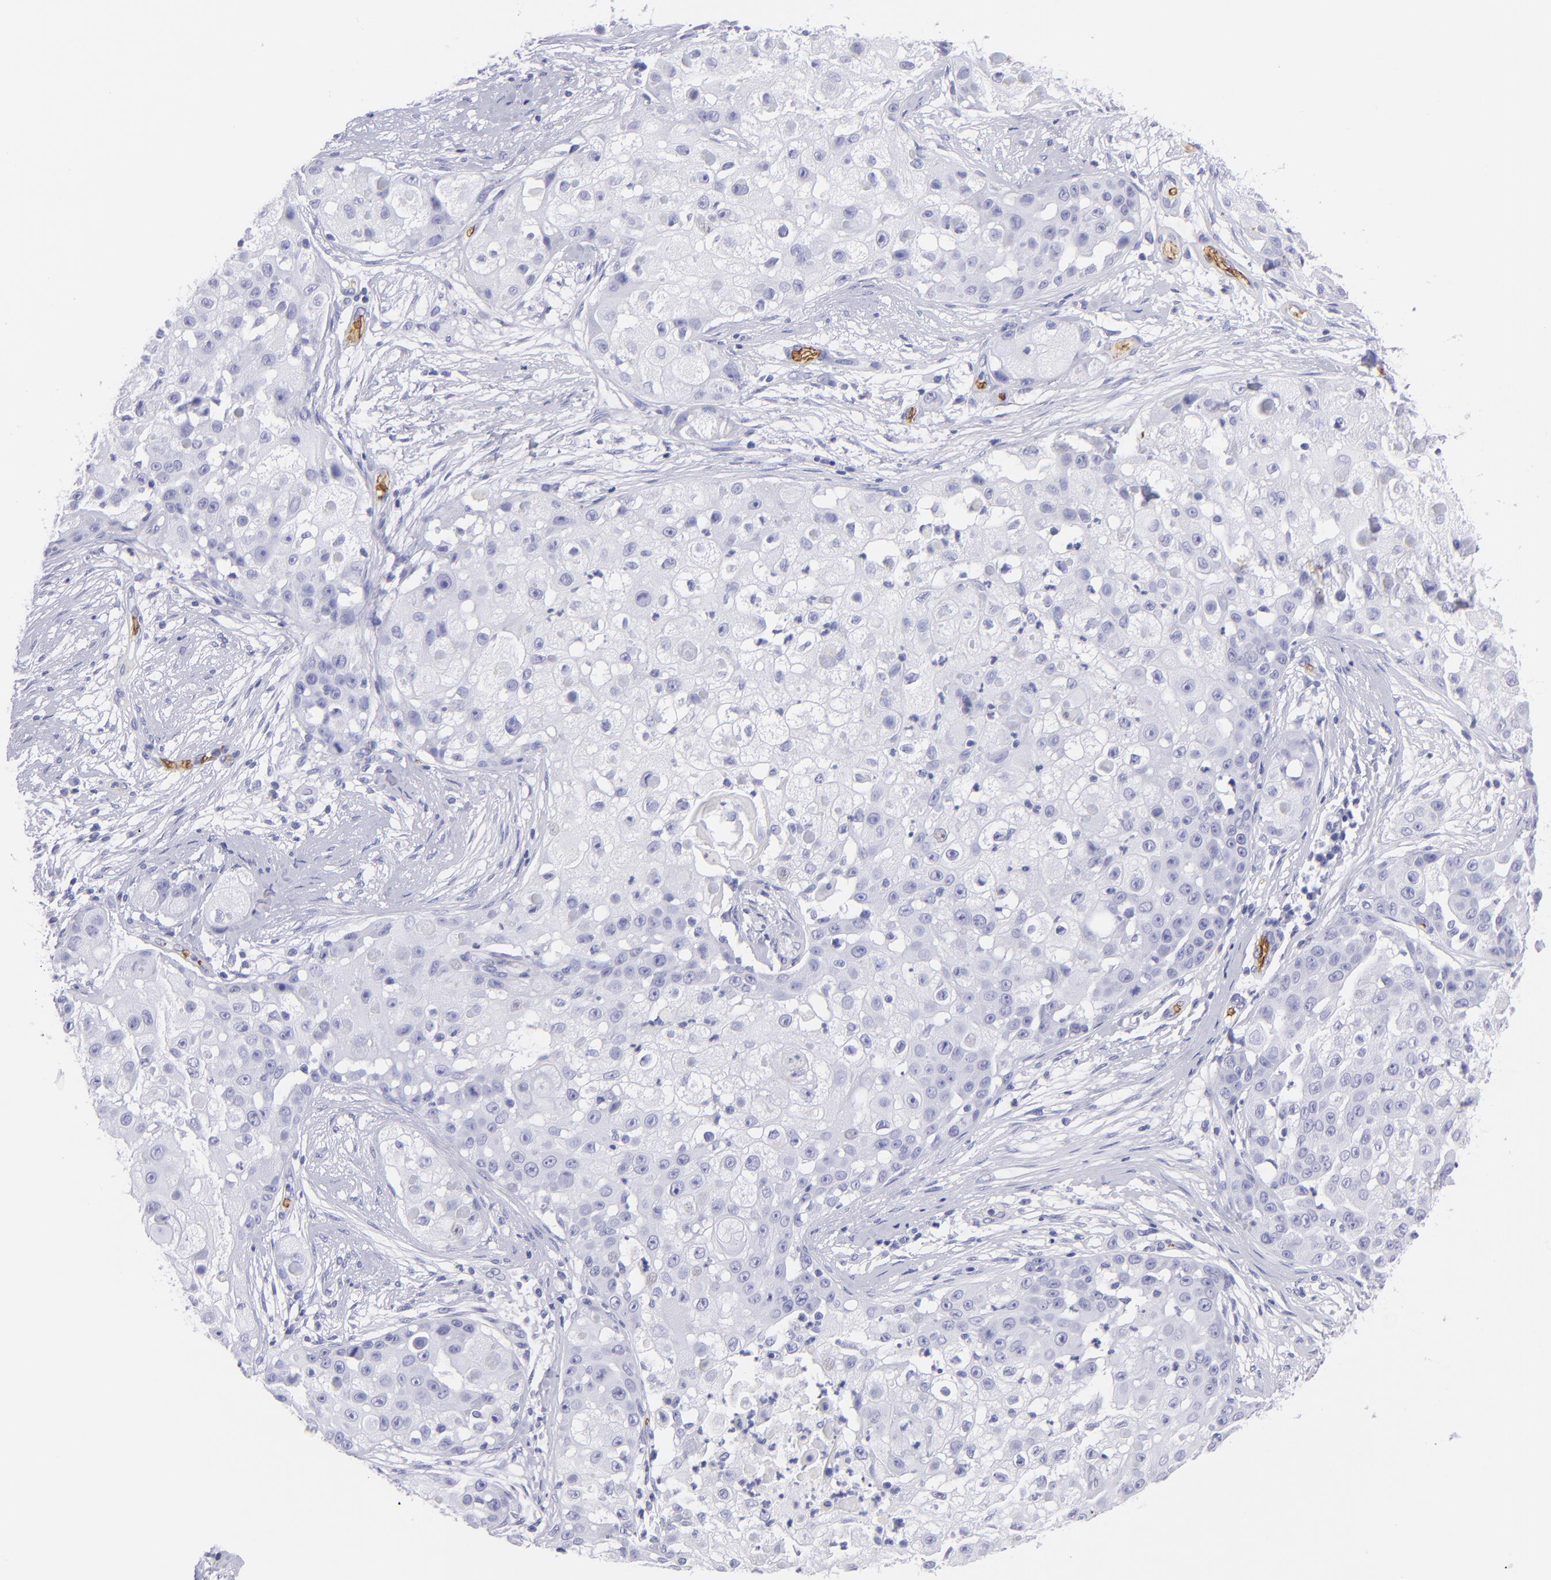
{"staining": {"intensity": "negative", "quantity": "none", "location": "none"}, "tissue": "skin cancer", "cell_type": "Tumor cells", "image_type": "cancer", "snomed": [{"axis": "morphology", "description": "Squamous cell carcinoma, NOS"}, {"axis": "topography", "description": "Skin"}], "caption": "Tumor cells show no significant expression in skin squamous cell carcinoma.", "gene": "GYPA", "patient": {"sex": "female", "age": 57}}